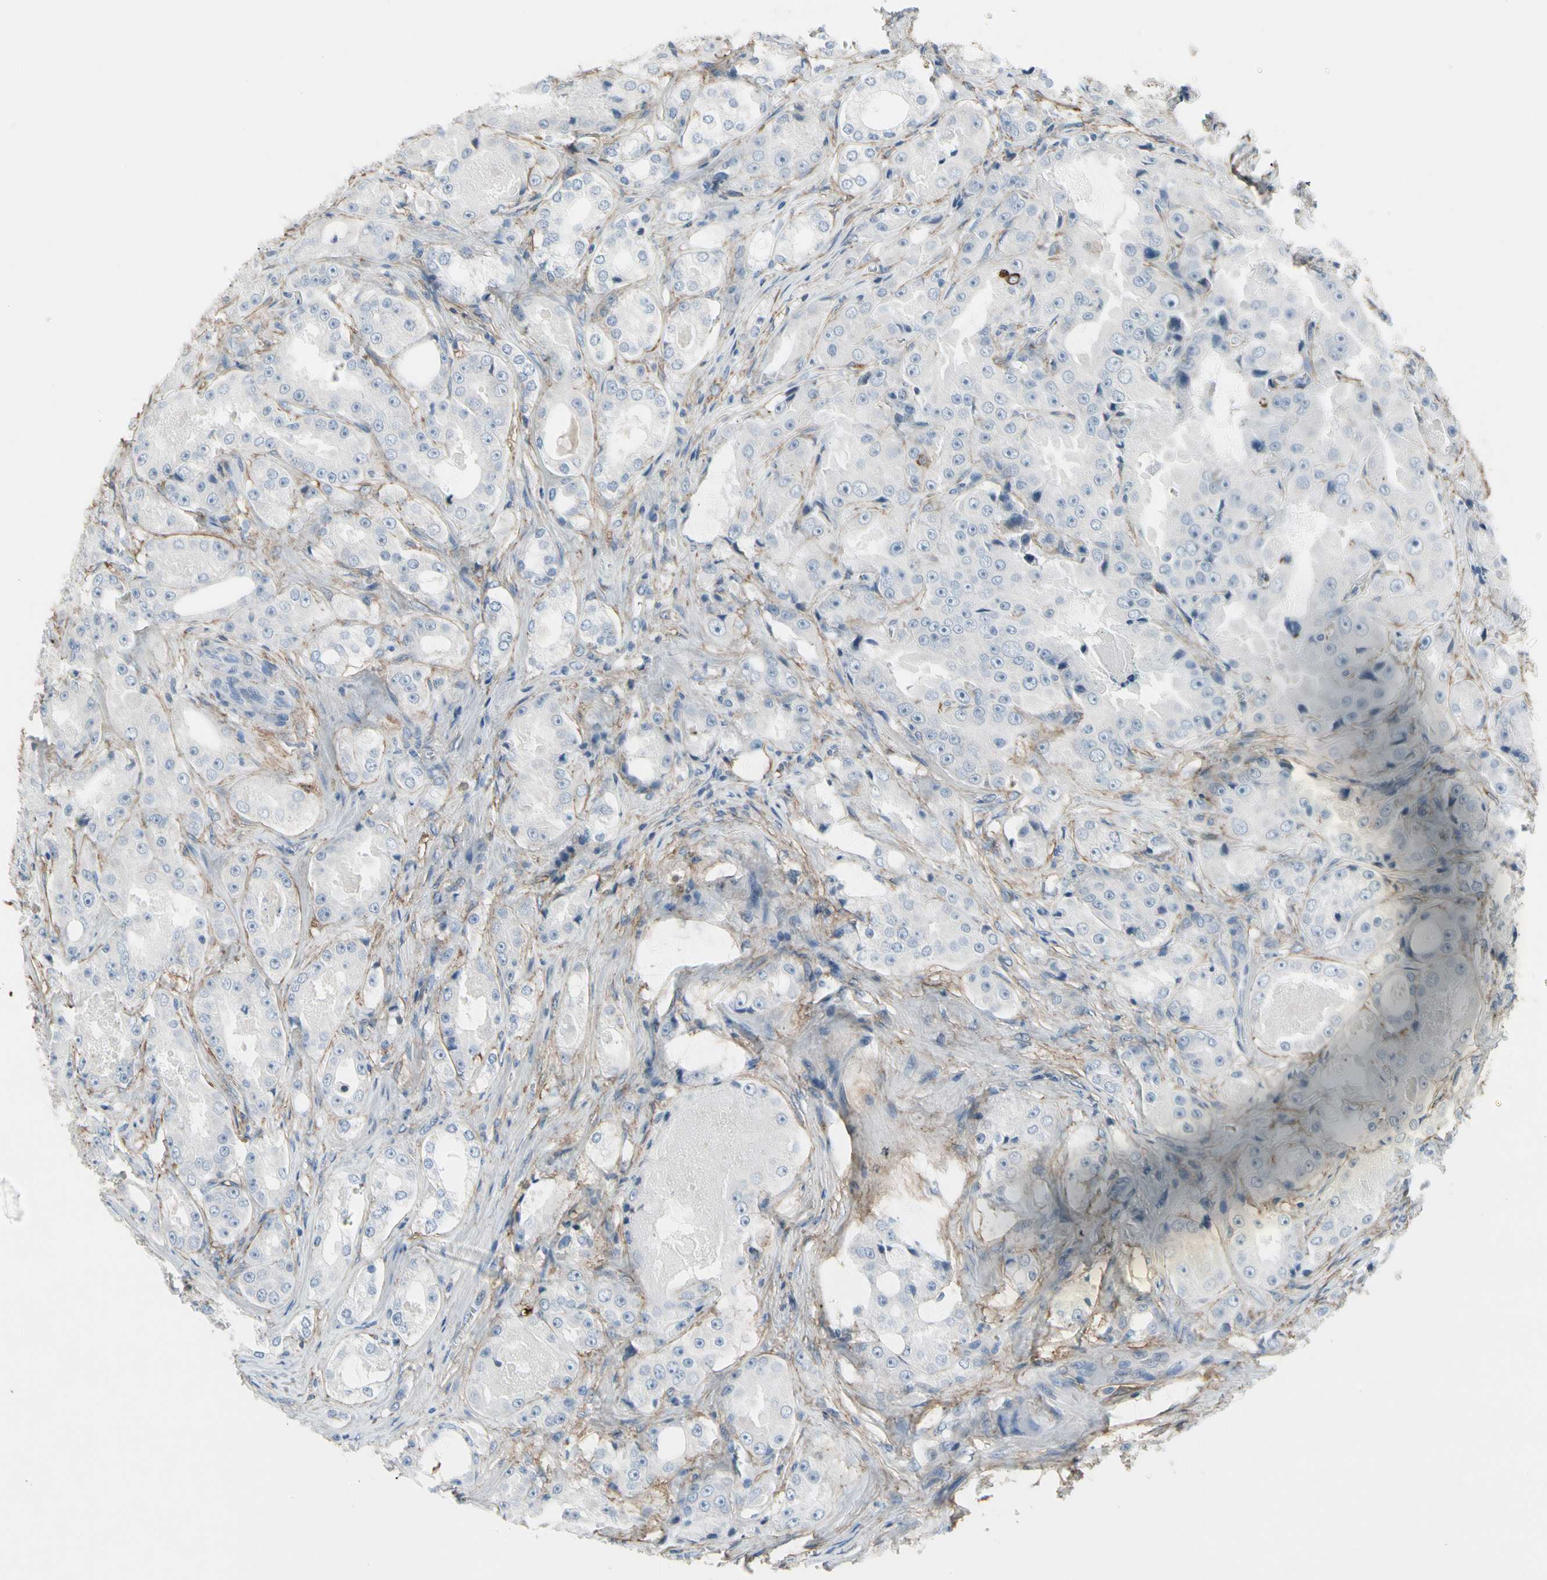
{"staining": {"intensity": "negative", "quantity": "none", "location": "none"}, "tissue": "prostate cancer", "cell_type": "Tumor cells", "image_type": "cancer", "snomed": [{"axis": "morphology", "description": "Adenocarcinoma, High grade"}, {"axis": "topography", "description": "Prostate"}], "caption": "This histopathology image is of prostate cancer stained with immunohistochemistry (IHC) to label a protein in brown with the nuclei are counter-stained blue. There is no staining in tumor cells. (DAB (3,3'-diaminobenzidine) immunohistochemistry (IHC), high magnification).", "gene": "PIGR", "patient": {"sex": "male", "age": 73}}